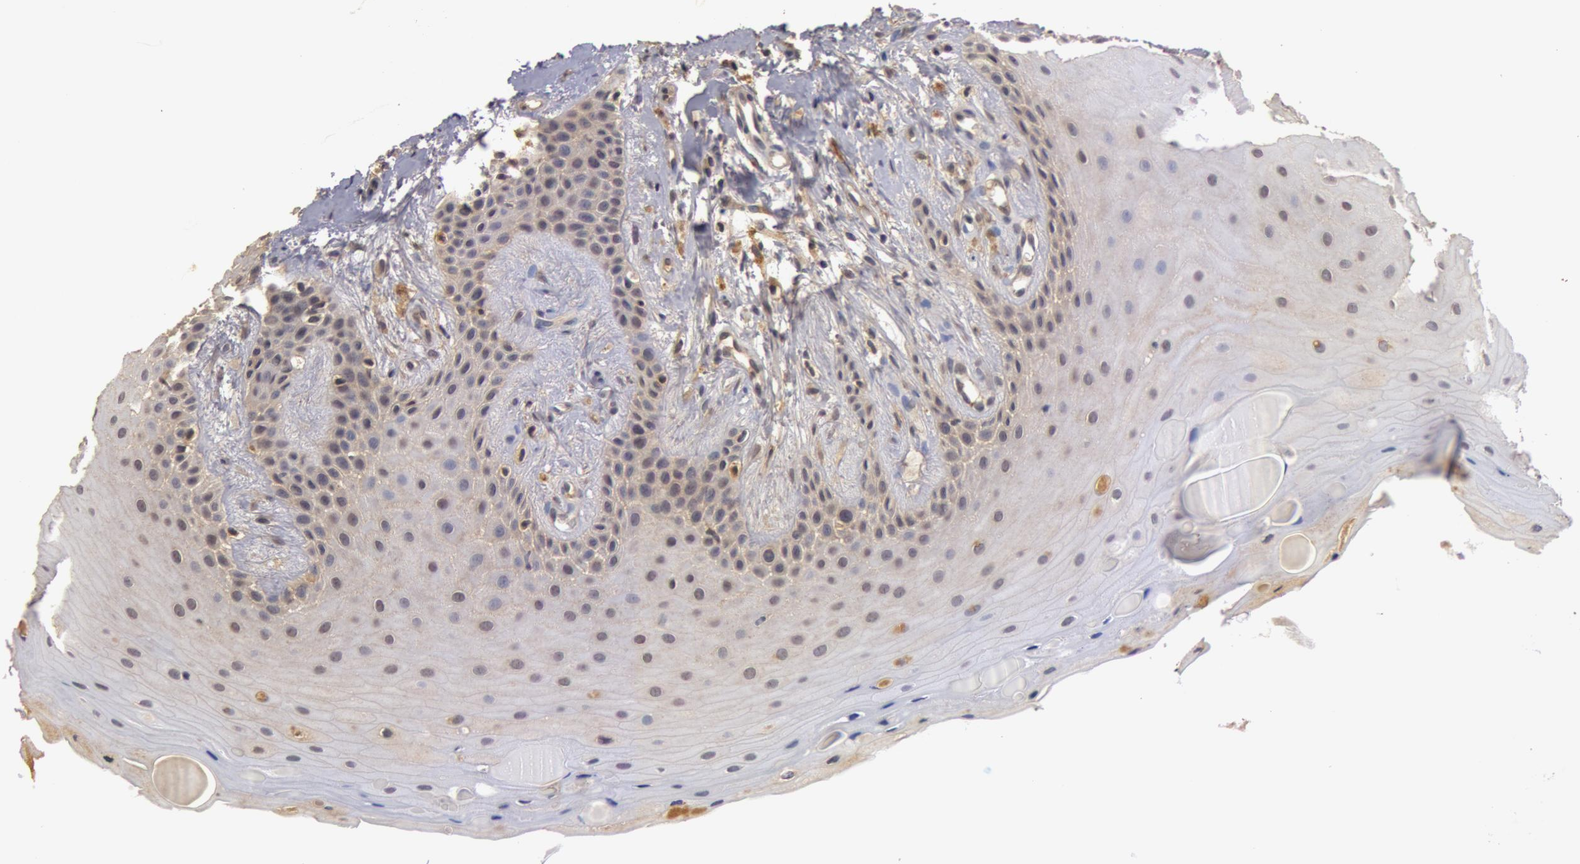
{"staining": {"intensity": "weak", "quantity": "25%-75%", "location": "cytoplasmic/membranous"}, "tissue": "oral mucosa", "cell_type": "Squamous epithelial cells", "image_type": "normal", "snomed": [{"axis": "morphology", "description": "Normal tissue, NOS"}, {"axis": "topography", "description": "Oral tissue"}], "caption": "An immunohistochemistry (IHC) image of unremarkable tissue is shown. Protein staining in brown shows weak cytoplasmic/membranous positivity in oral mucosa within squamous epithelial cells. (Stains: DAB in brown, nuclei in blue, Microscopy: brightfield microscopy at high magnification).", "gene": "BCHE", "patient": {"sex": "male", "age": 69}}